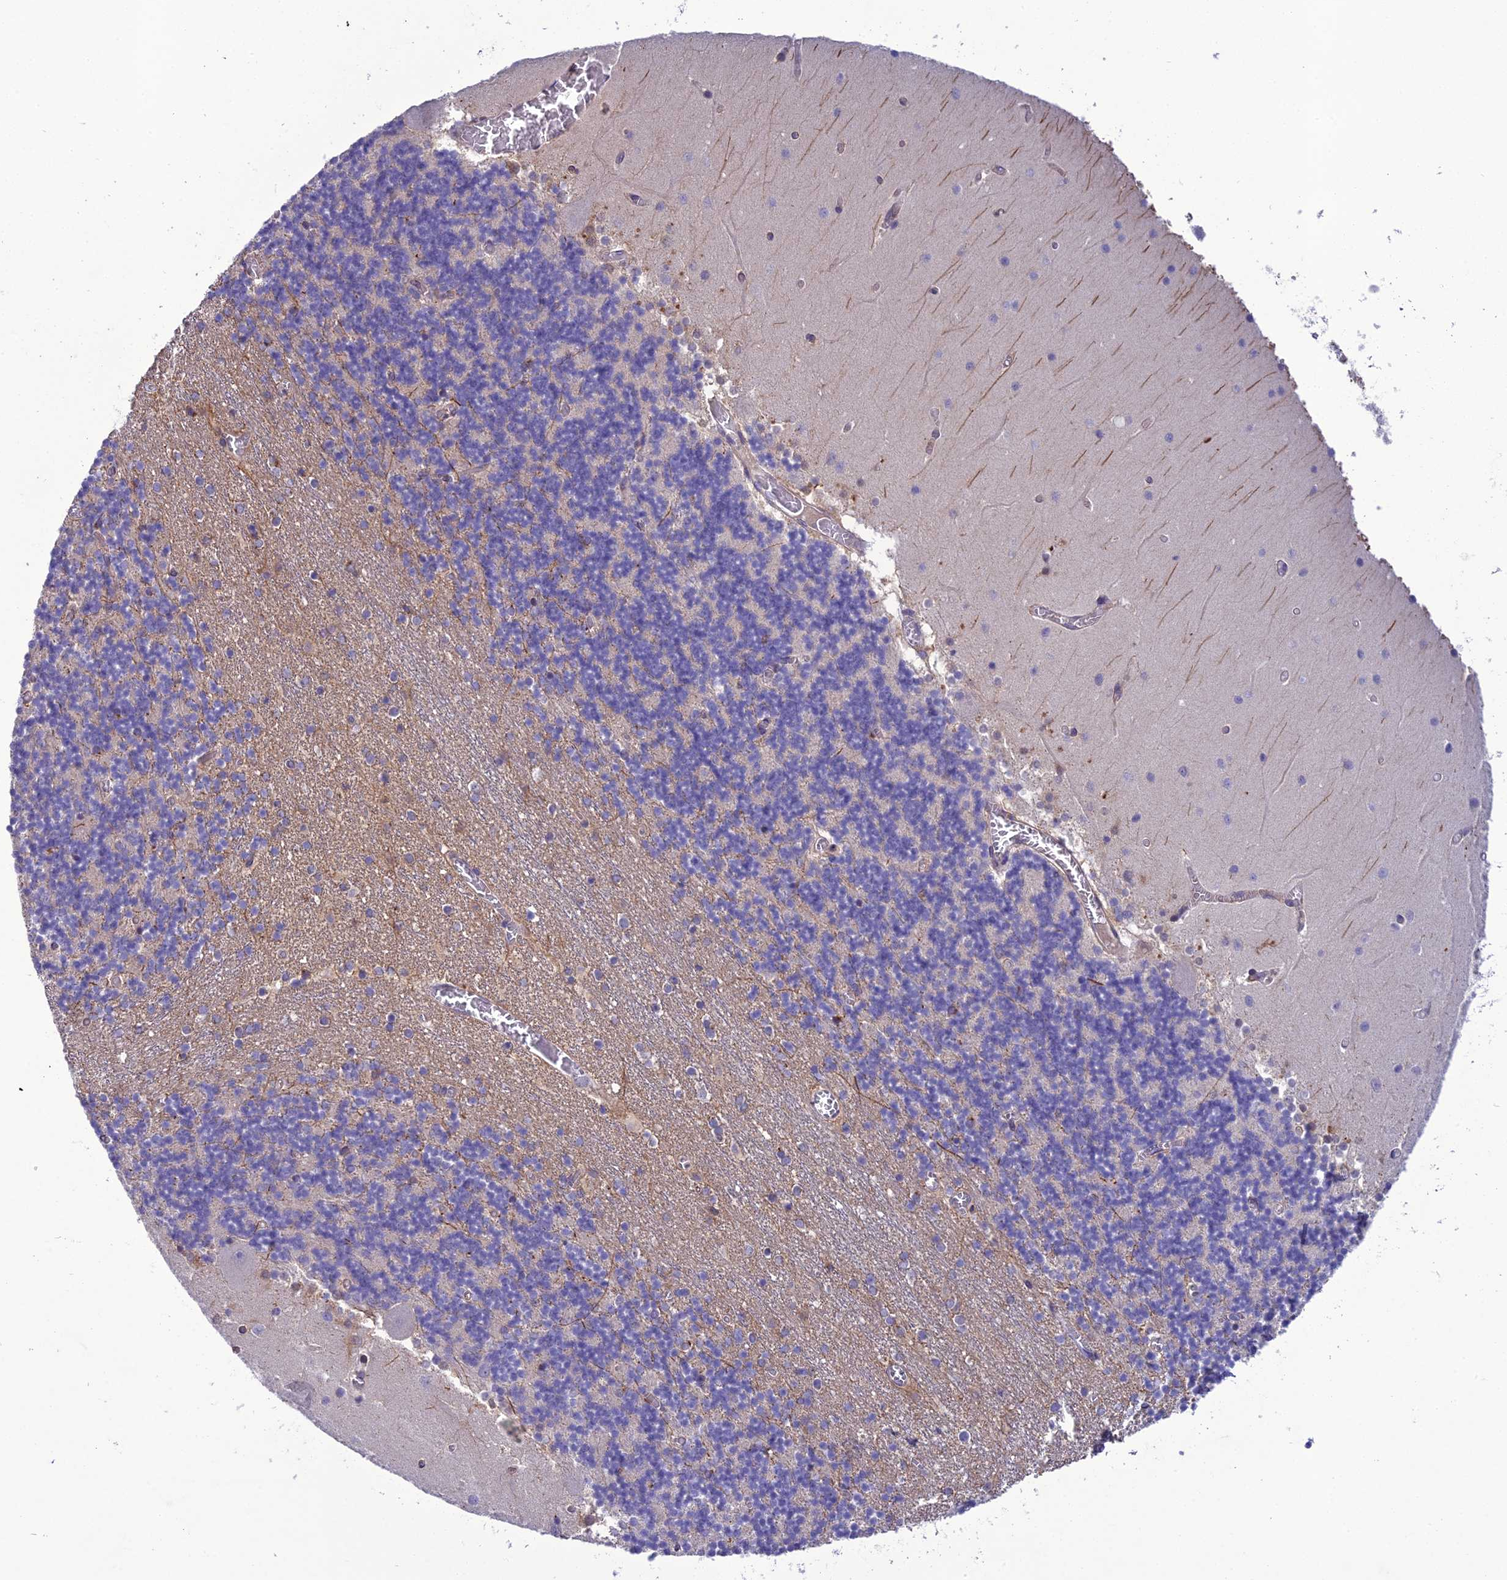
{"staining": {"intensity": "weak", "quantity": "<25%", "location": "cytoplasmic/membranous"}, "tissue": "cerebellum", "cell_type": "Cells in granular layer", "image_type": "normal", "snomed": [{"axis": "morphology", "description": "Normal tissue, NOS"}, {"axis": "topography", "description": "Cerebellum"}], "caption": "Cerebellum stained for a protein using immunohistochemistry (IHC) shows no positivity cells in granular layer.", "gene": "GDF6", "patient": {"sex": "female", "age": 28}}